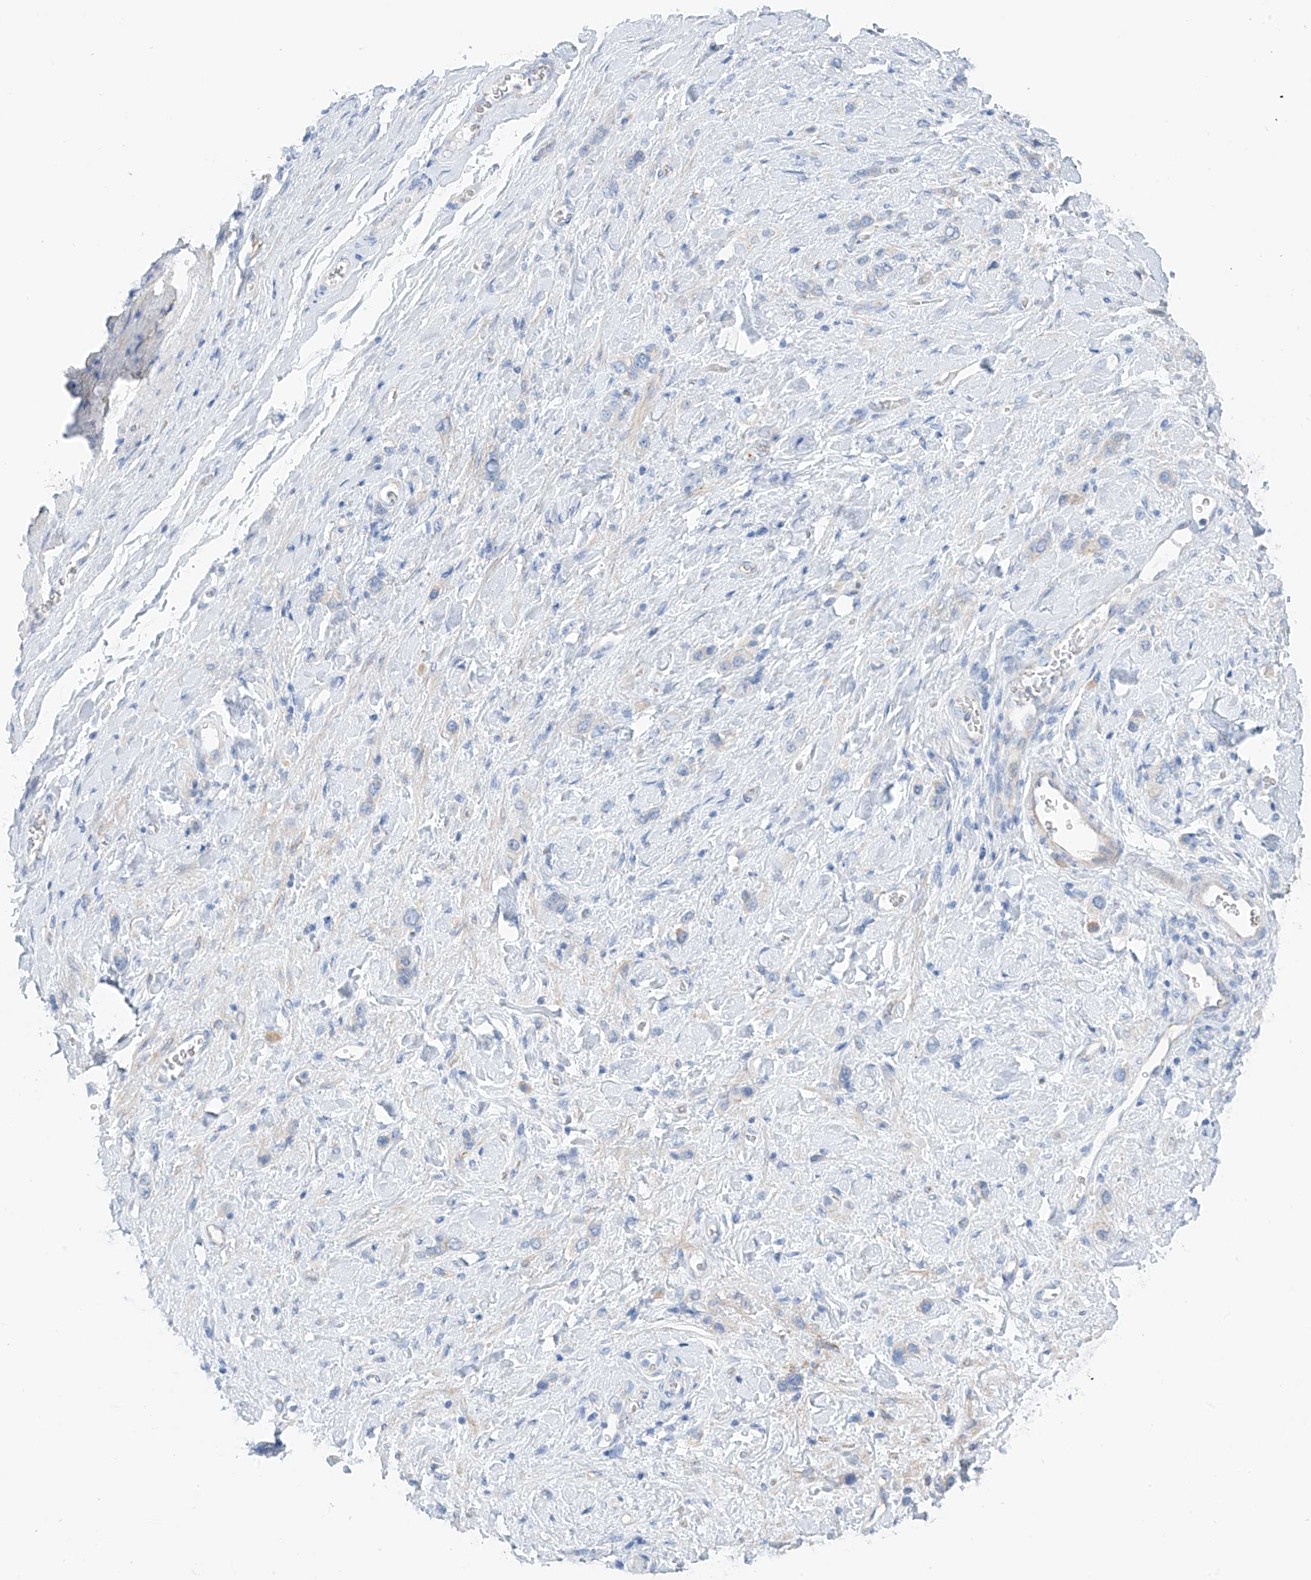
{"staining": {"intensity": "negative", "quantity": "none", "location": "none"}, "tissue": "stomach cancer", "cell_type": "Tumor cells", "image_type": "cancer", "snomed": [{"axis": "morphology", "description": "Adenocarcinoma, NOS"}, {"axis": "topography", "description": "Stomach"}], "caption": "Tumor cells are negative for brown protein staining in stomach cancer (adenocarcinoma). (DAB (3,3'-diaminobenzidine) IHC with hematoxylin counter stain).", "gene": "ITGA9", "patient": {"sex": "female", "age": 65}}